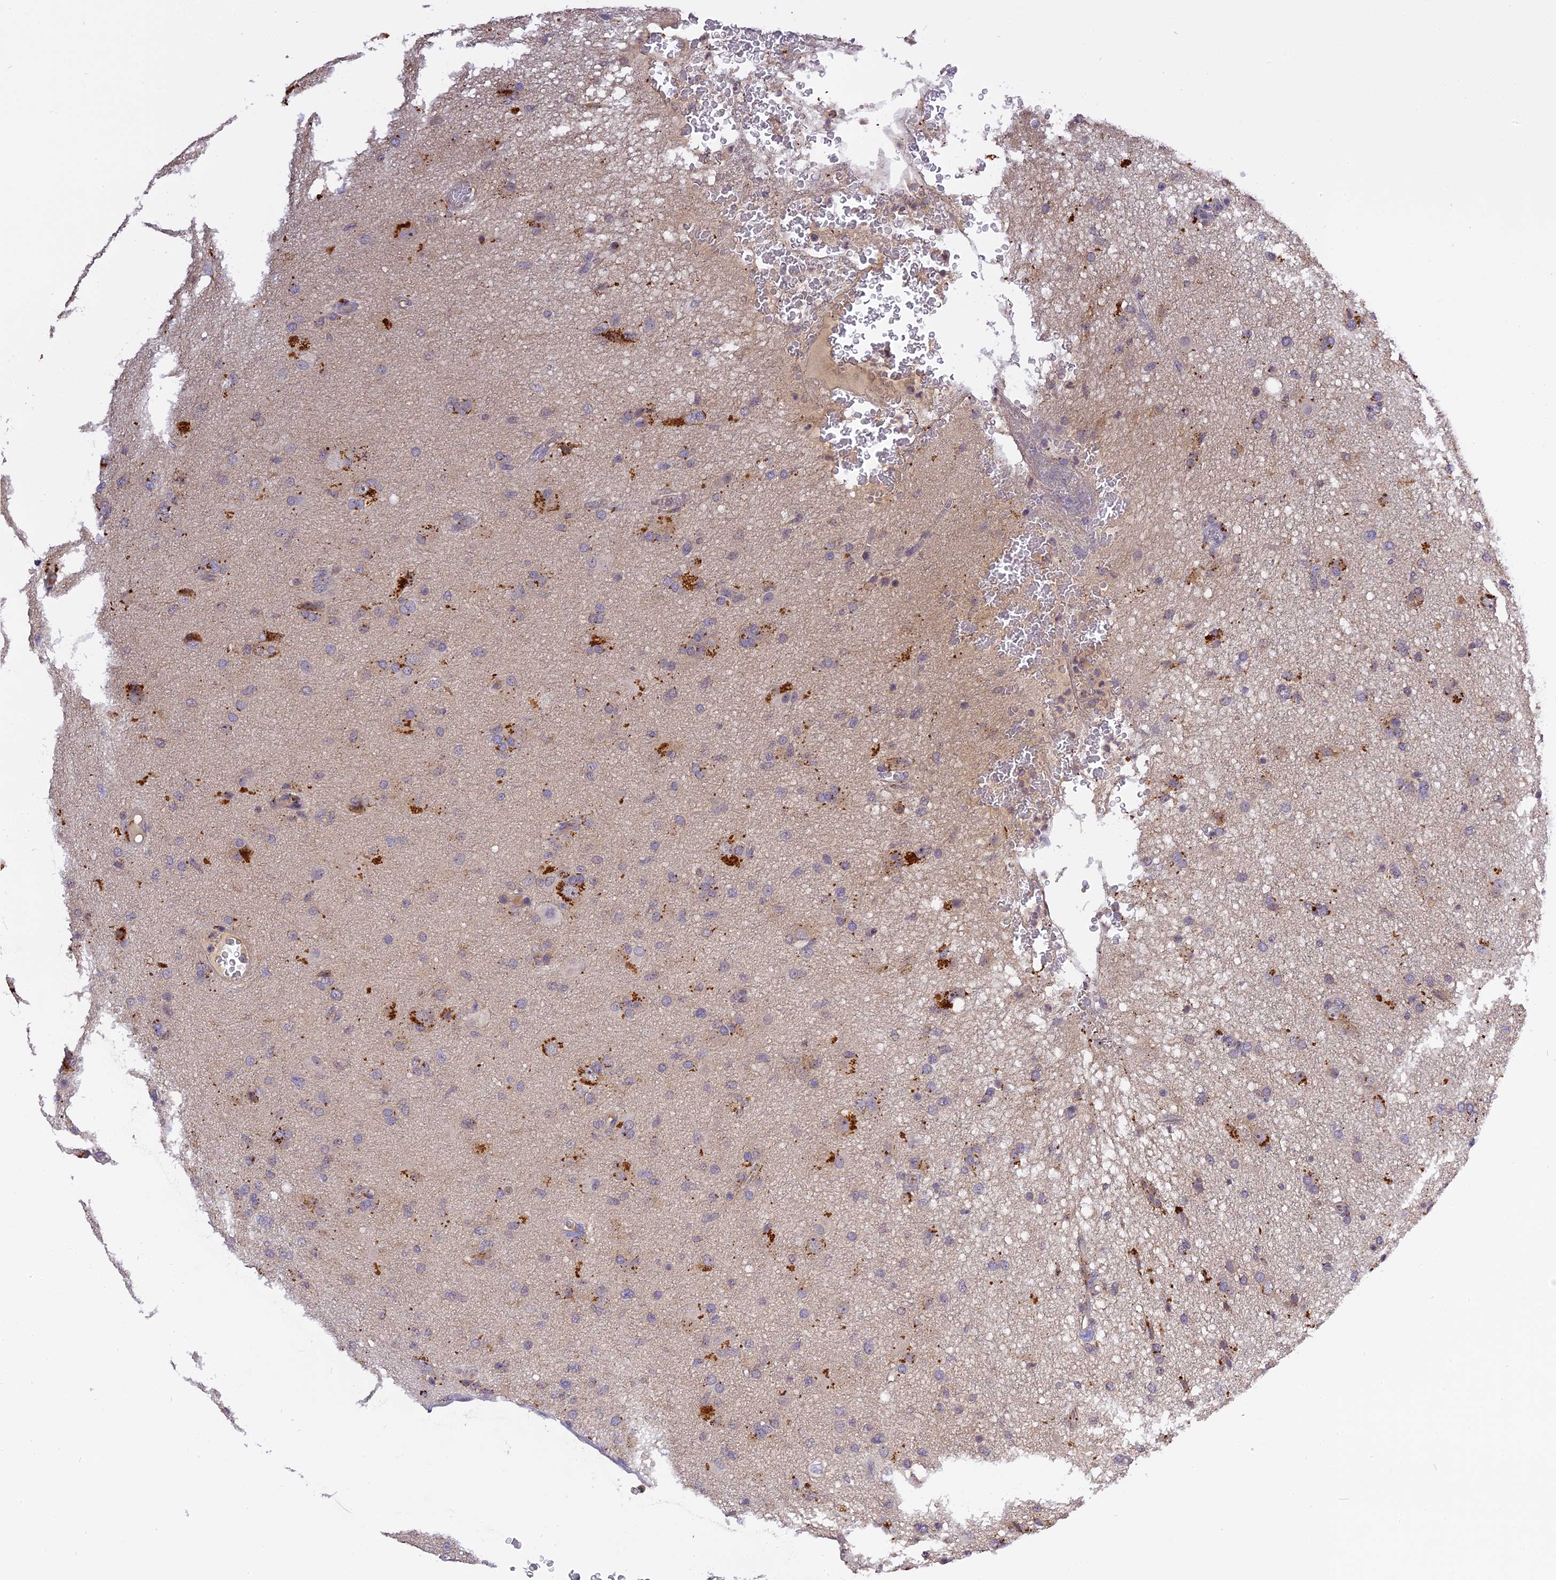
{"staining": {"intensity": "negative", "quantity": "none", "location": "none"}, "tissue": "glioma", "cell_type": "Tumor cells", "image_type": "cancer", "snomed": [{"axis": "morphology", "description": "Glioma, malignant, High grade"}, {"axis": "topography", "description": "Brain"}], "caption": "IHC of human malignant glioma (high-grade) reveals no expression in tumor cells. (DAB (3,3'-diaminobenzidine) immunohistochemistry (IHC) visualized using brightfield microscopy, high magnification).", "gene": "FNIP2", "patient": {"sex": "female", "age": 57}}